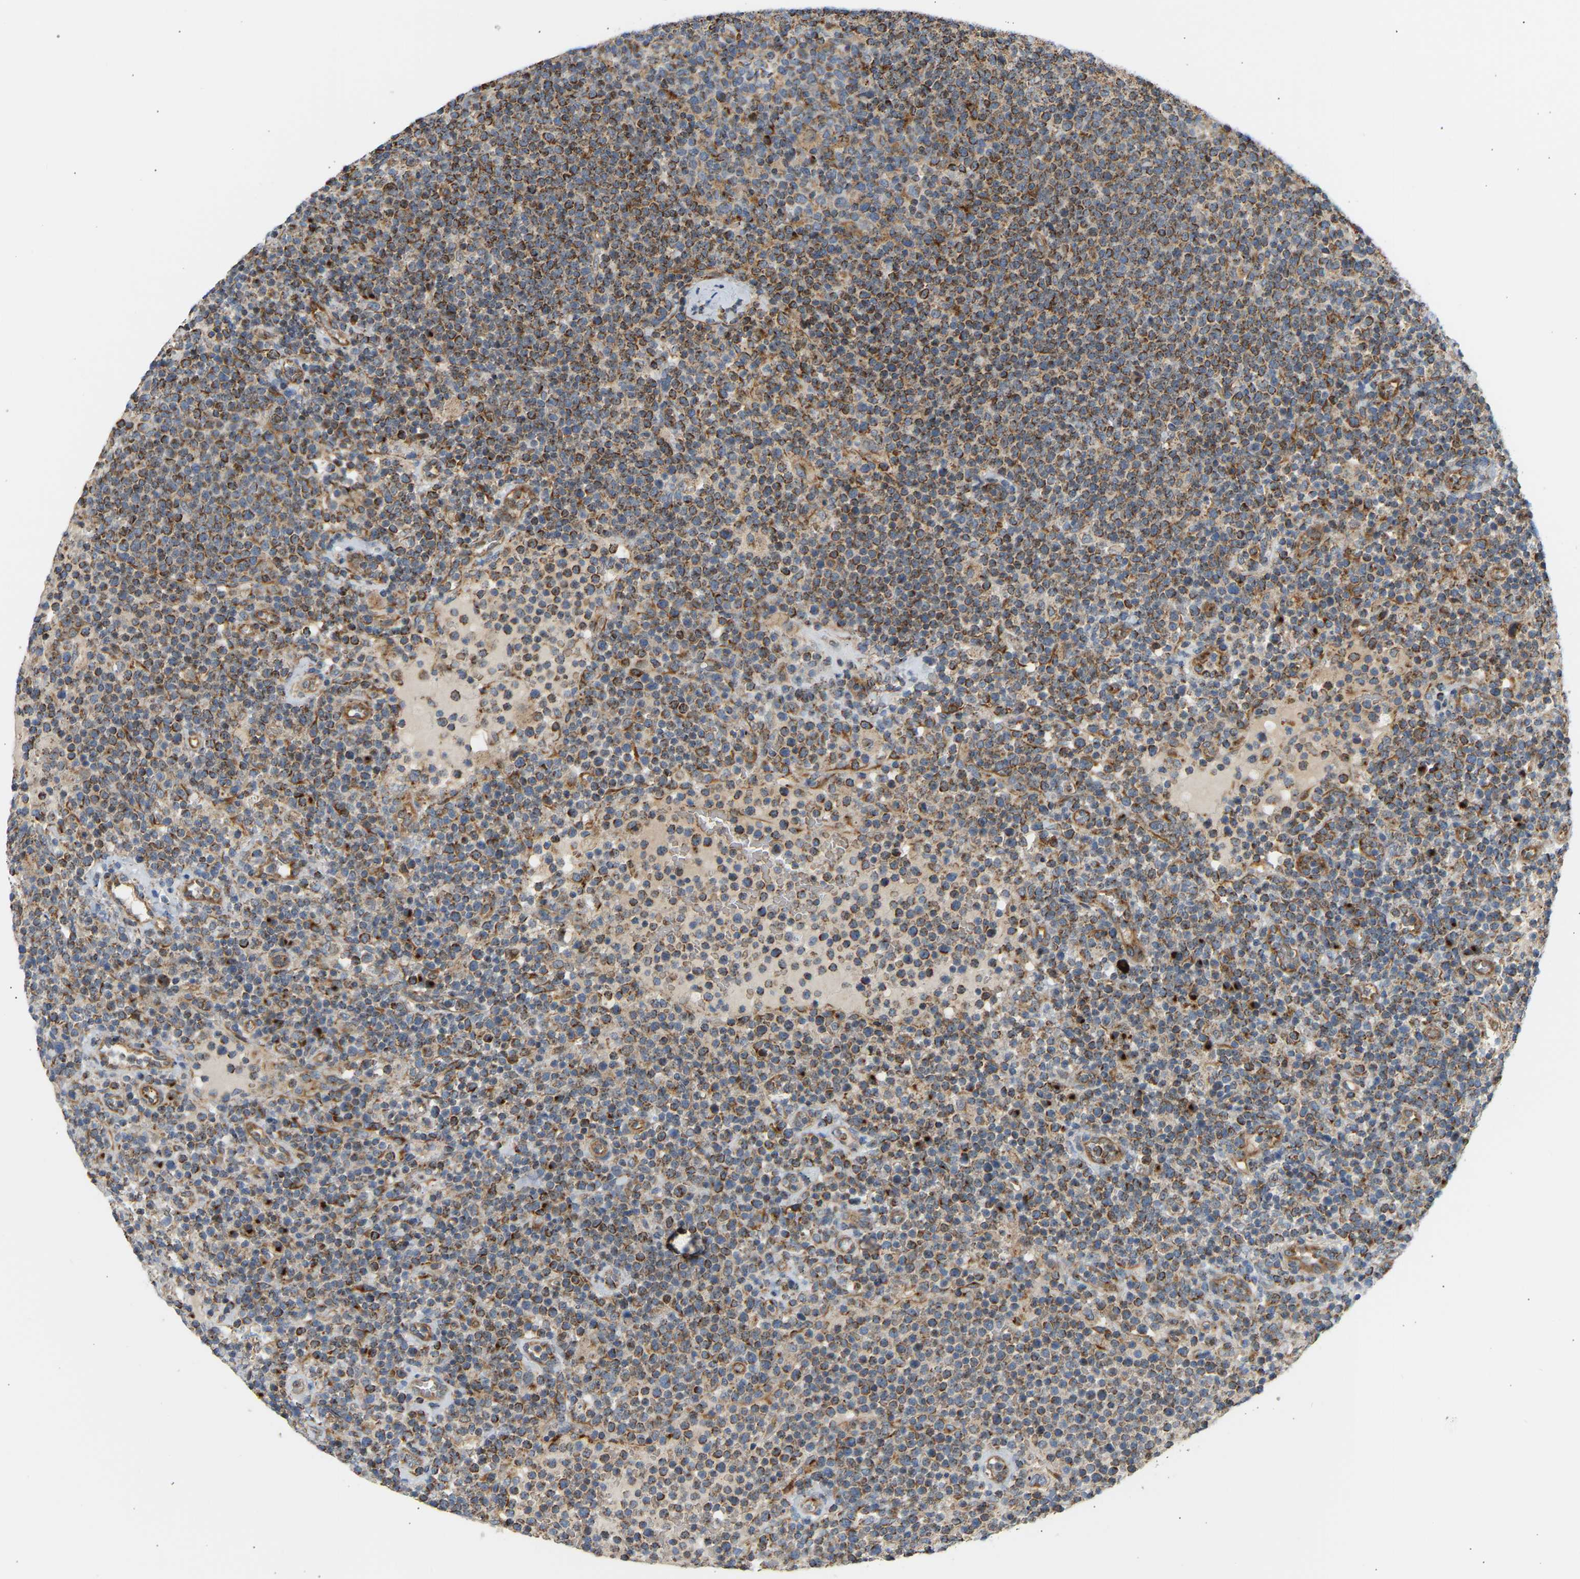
{"staining": {"intensity": "strong", "quantity": "25%-75%", "location": "cytoplasmic/membranous"}, "tissue": "lymphoma", "cell_type": "Tumor cells", "image_type": "cancer", "snomed": [{"axis": "morphology", "description": "Malignant lymphoma, non-Hodgkin's type, High grade"}, {"axis": "topography", "description": "Lymph node"}], "caption": "A brown stain highlights strong cytoplasmic/membranous positivity of a protein in human malignant lymphoma, non-Hodgkin's type (high-grade) tumor cells.", "gene": "YIPF2", "patient": {"sex": "male", "age": 61}}